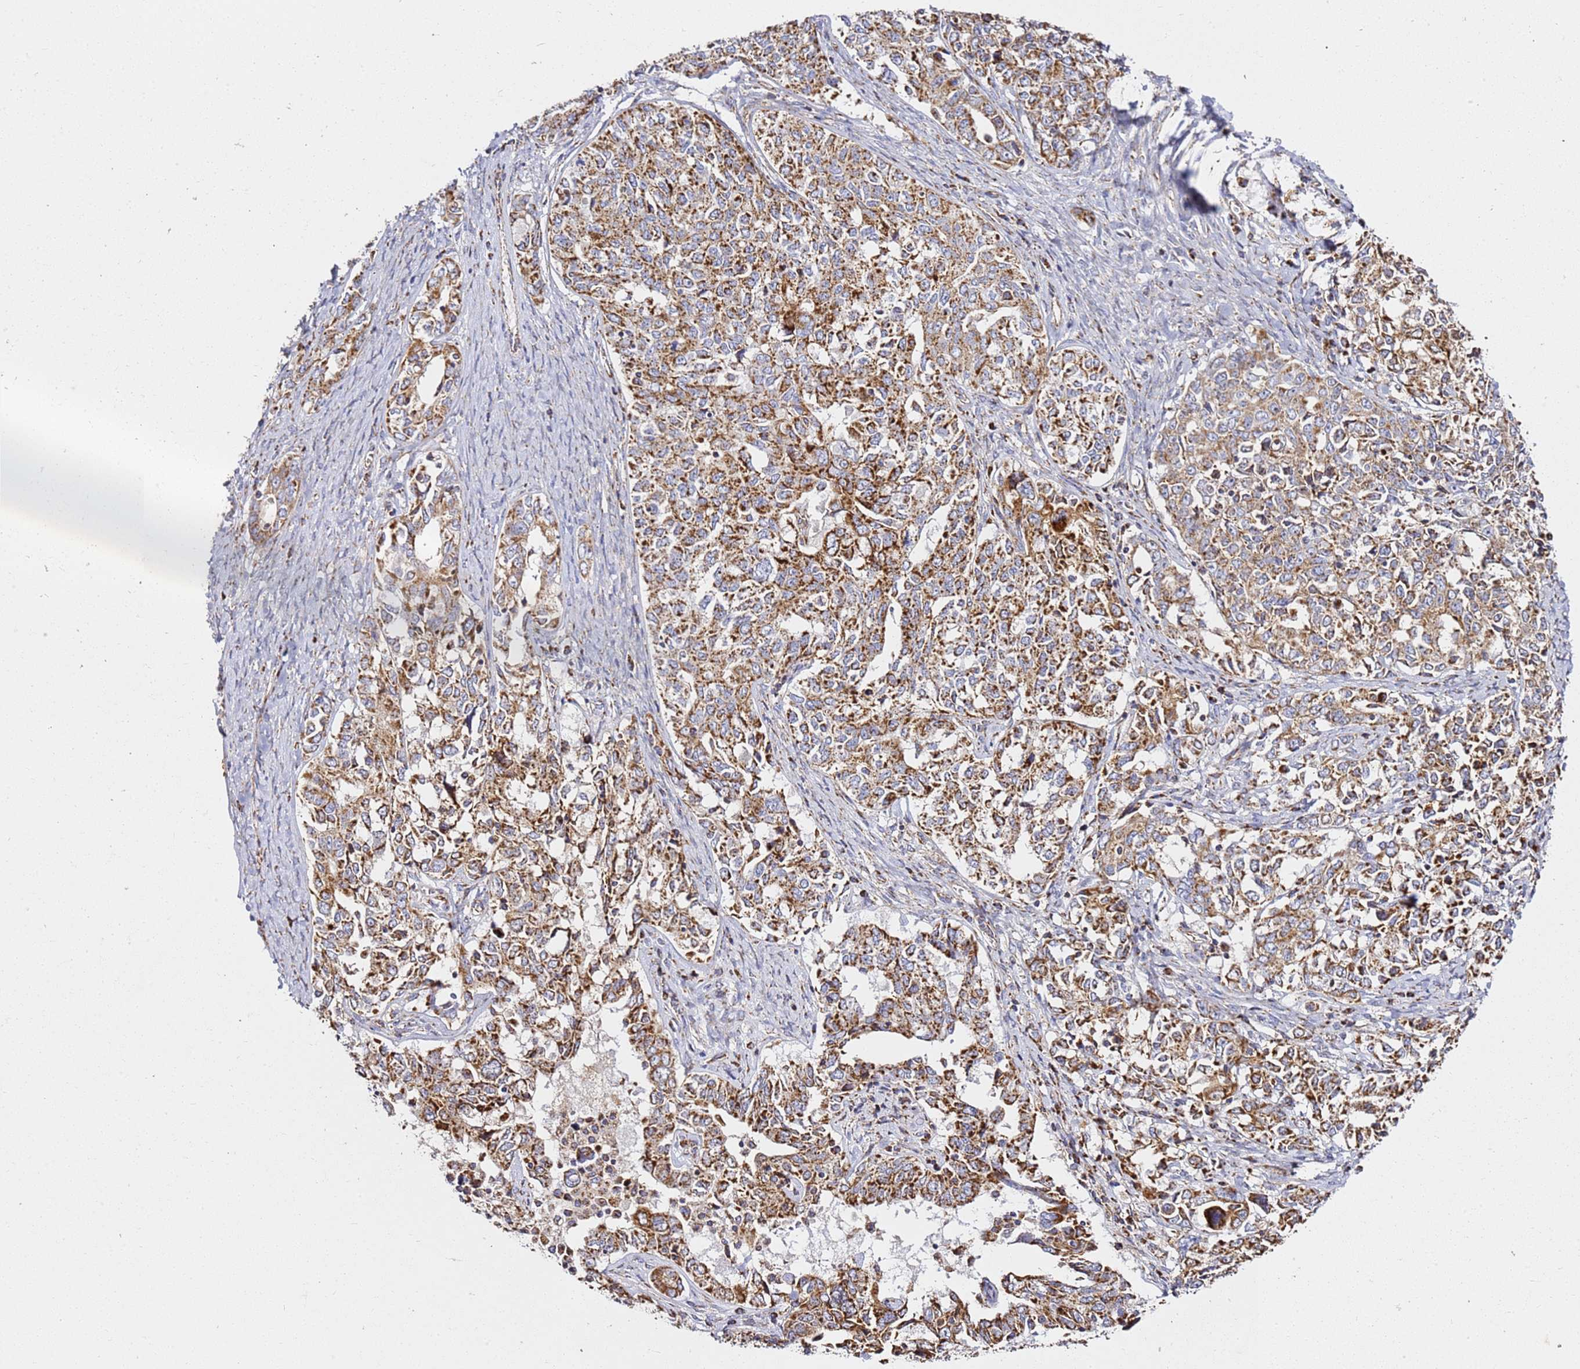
{"staining": {"intensity": "moderate", "quantity": ">75%", "location": "cytoplasmic/membranous"}, "tissue": "ovarian cancer", "cell_type": "Tumor cells", "image_type": "cancer", "snomed": [{"axis": "morphology", "description": "Carcinoma, endometroid"}, {"axis": "topography", "description": "Ovary"}], "caption": "A high-resolution histopathology image shows immunohistochemistry (IHC) staining of ovarian endometroid carcinoma, which reveals moderate cytoplasmic/membranous expression in approximately >75% of tumor cells.", "gene": "NDUFA3", "patient": {"sex": "female", "age": 62}}